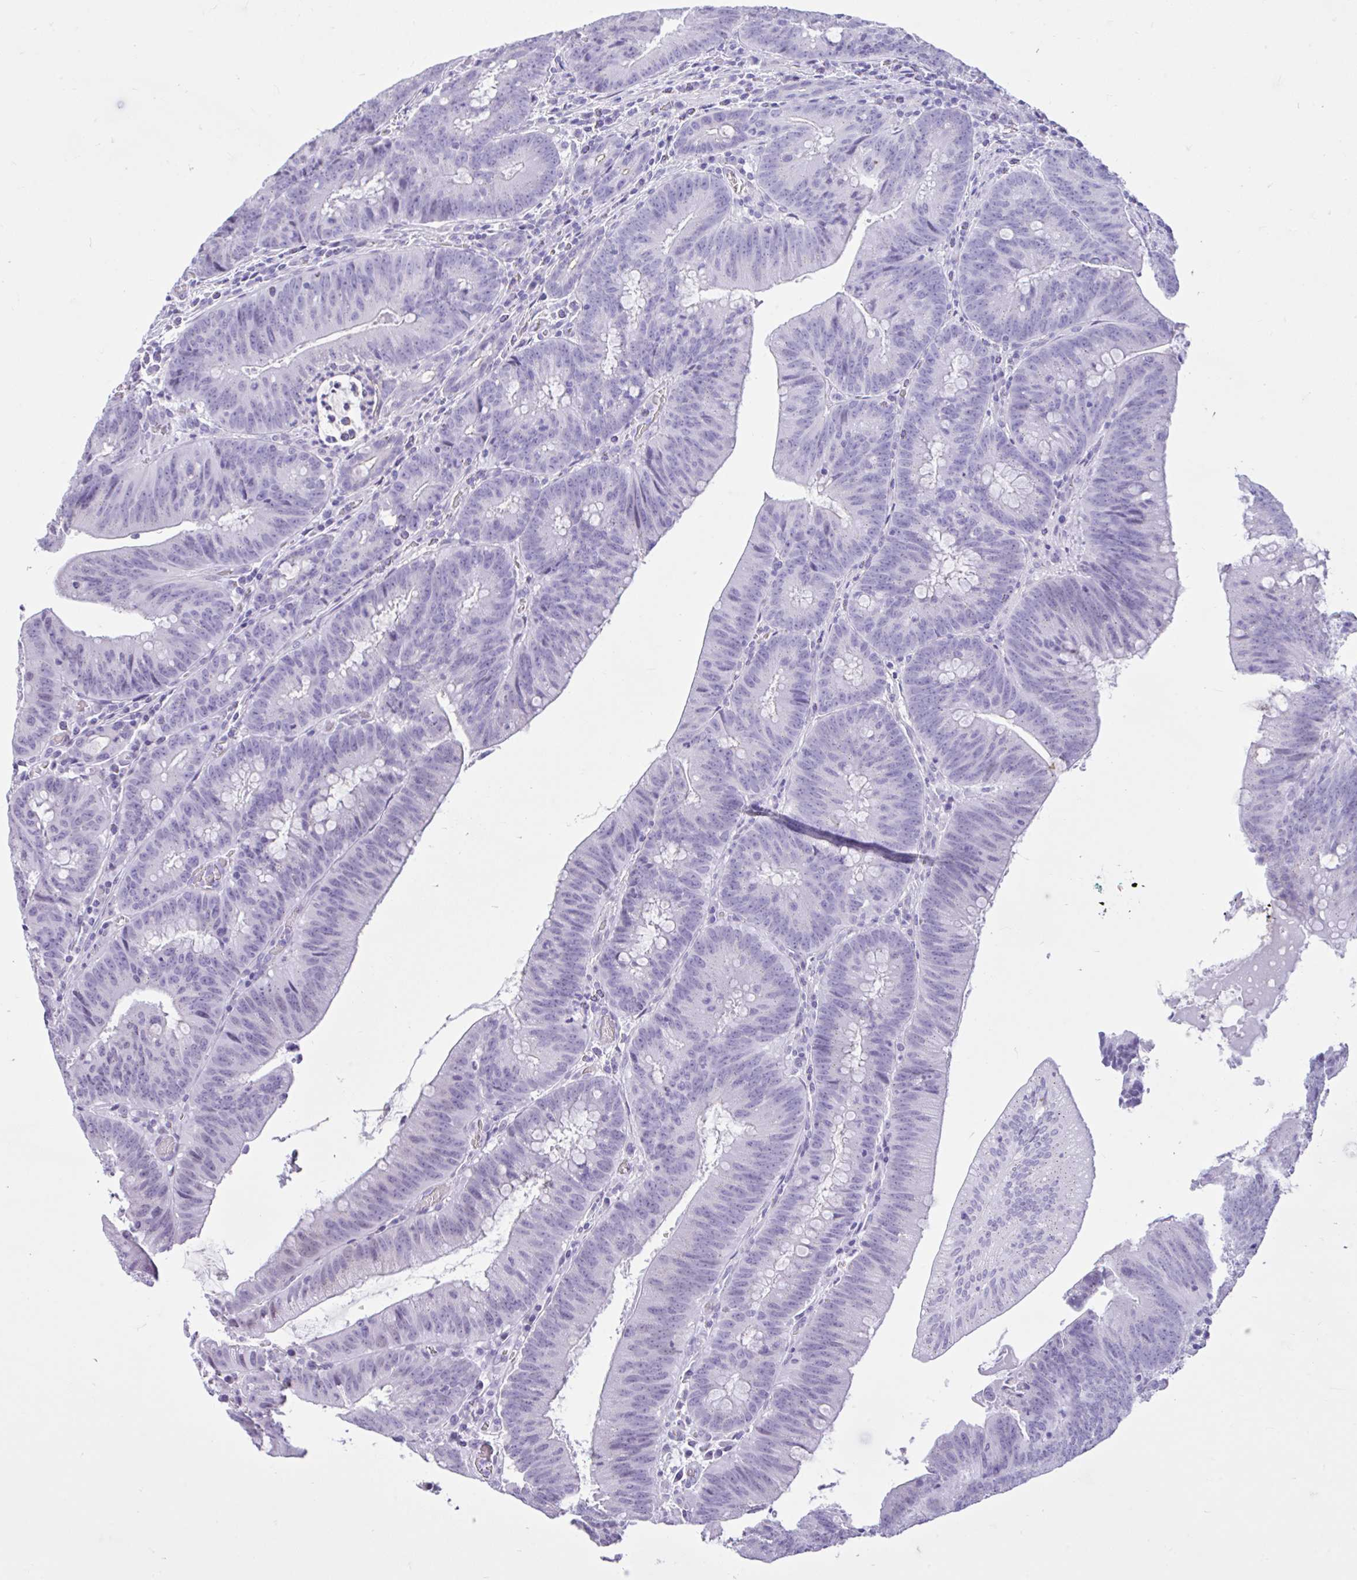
{"staining": {"intensity": "negative", "quantity": "none", "location": "none"}, "tissue": "colorectal cancer", "cell_type": "Tumor cells", "image_type": "cancer", "snomed": [{"axis": "morphology", "description": "Adenocarcinoma, NOS"}, {"axis": "topography", "description": "Colon"}], "caption": "High power microscopy photomicrograph of an immunohistochemistry micrograph of adenocarcinoma (colorectal), revealing no significant positivity in tumor cells.", "gene": "REEP1", "patient": {"sex": "female", "age": 87}}